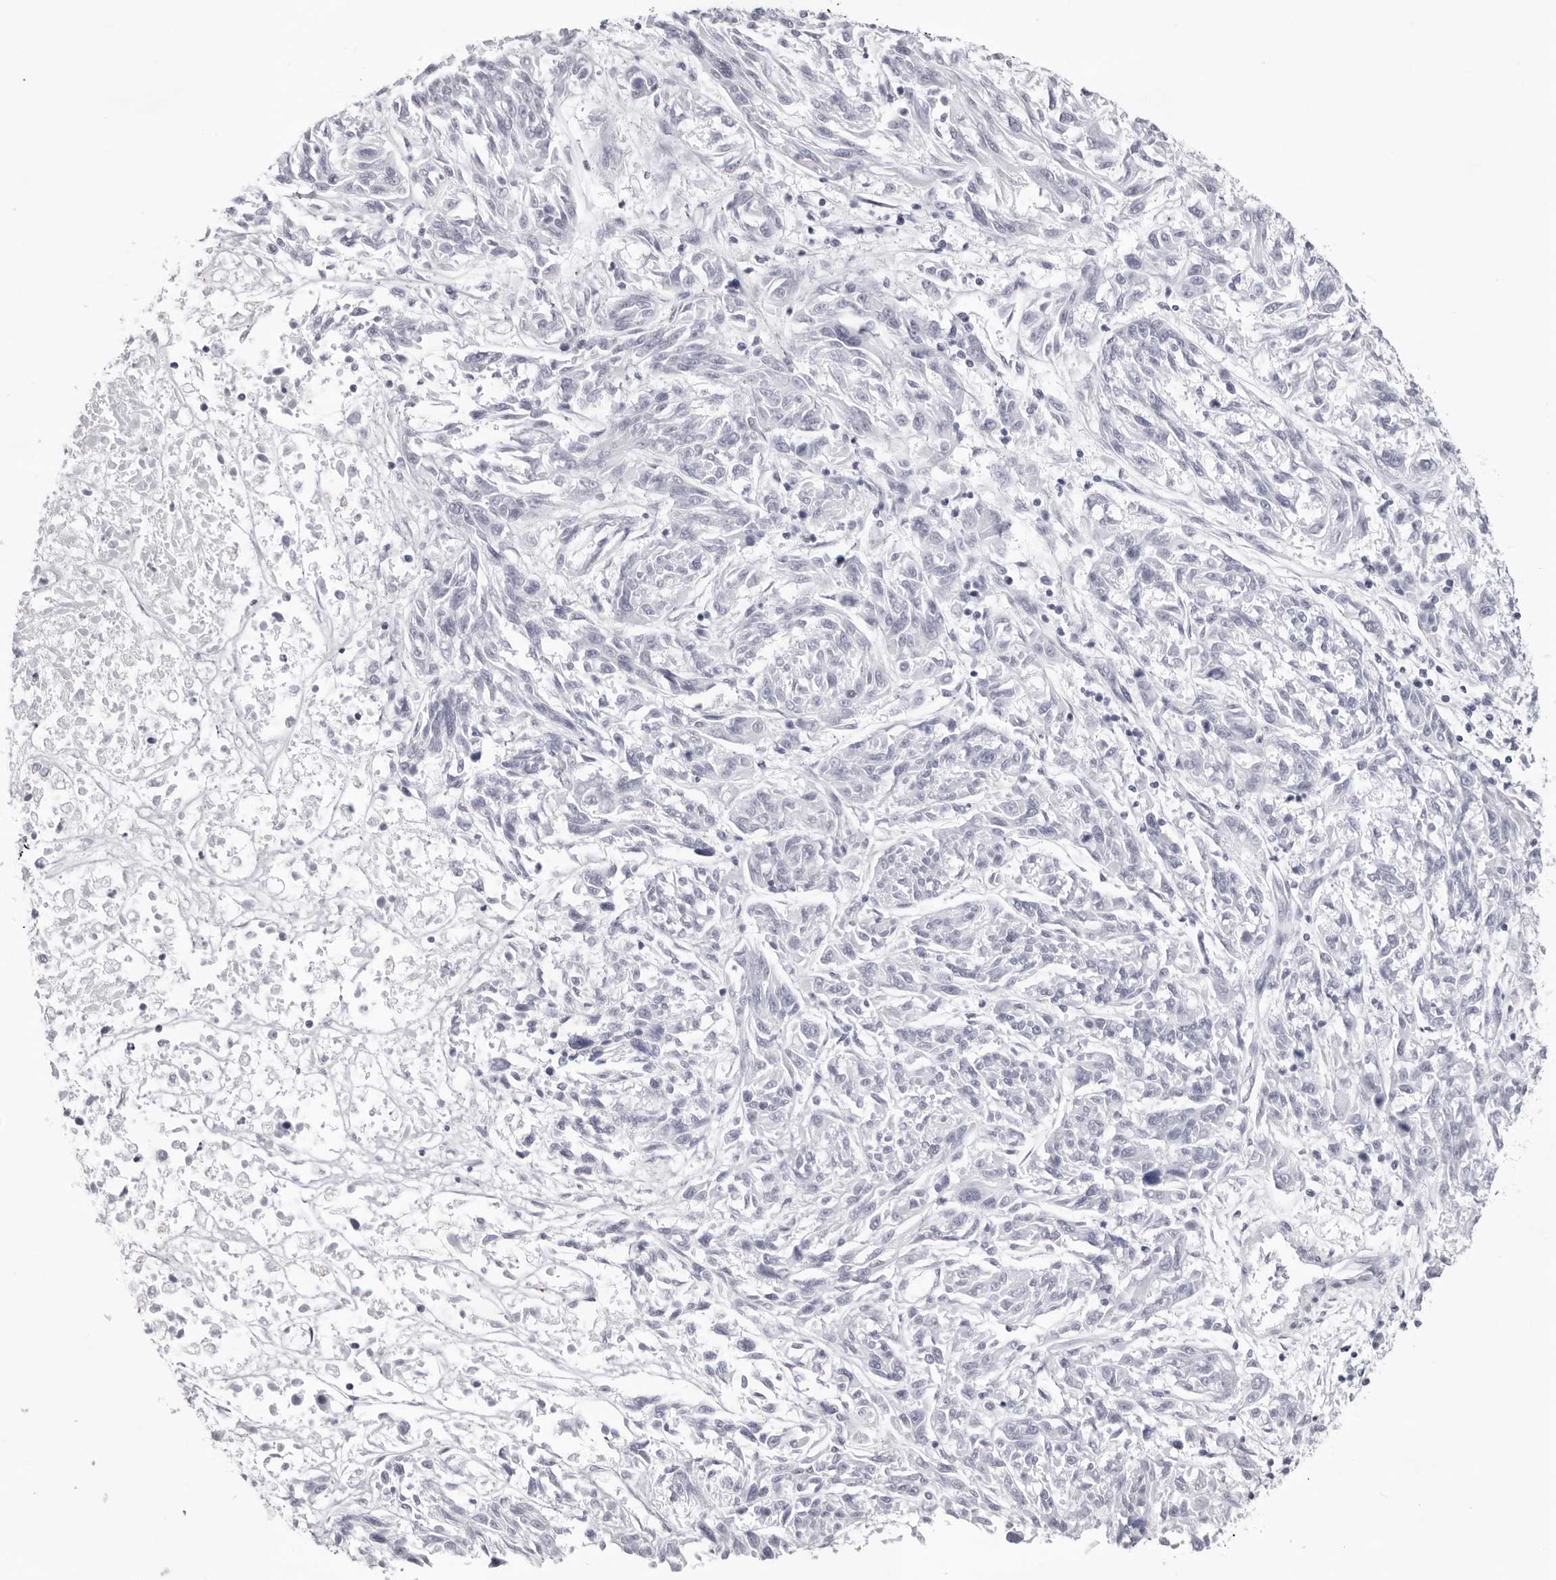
{"staining": {"intensity": "negative", "quantity": "none", "location": "none"}, "tissue": "melanoma", "cell_type": "Tumor cells", "image_type": "cancer", "snomed": [{"axis": "morphology", "description": "Malignant melanoma, NOS"}, {"axis": "topography", "description": "Skin"}], "caption": "There is no significant positivity in tumor cells of melanoma.", "gene": "INSL3", "patient": {"sex": "male", "age": 53}}